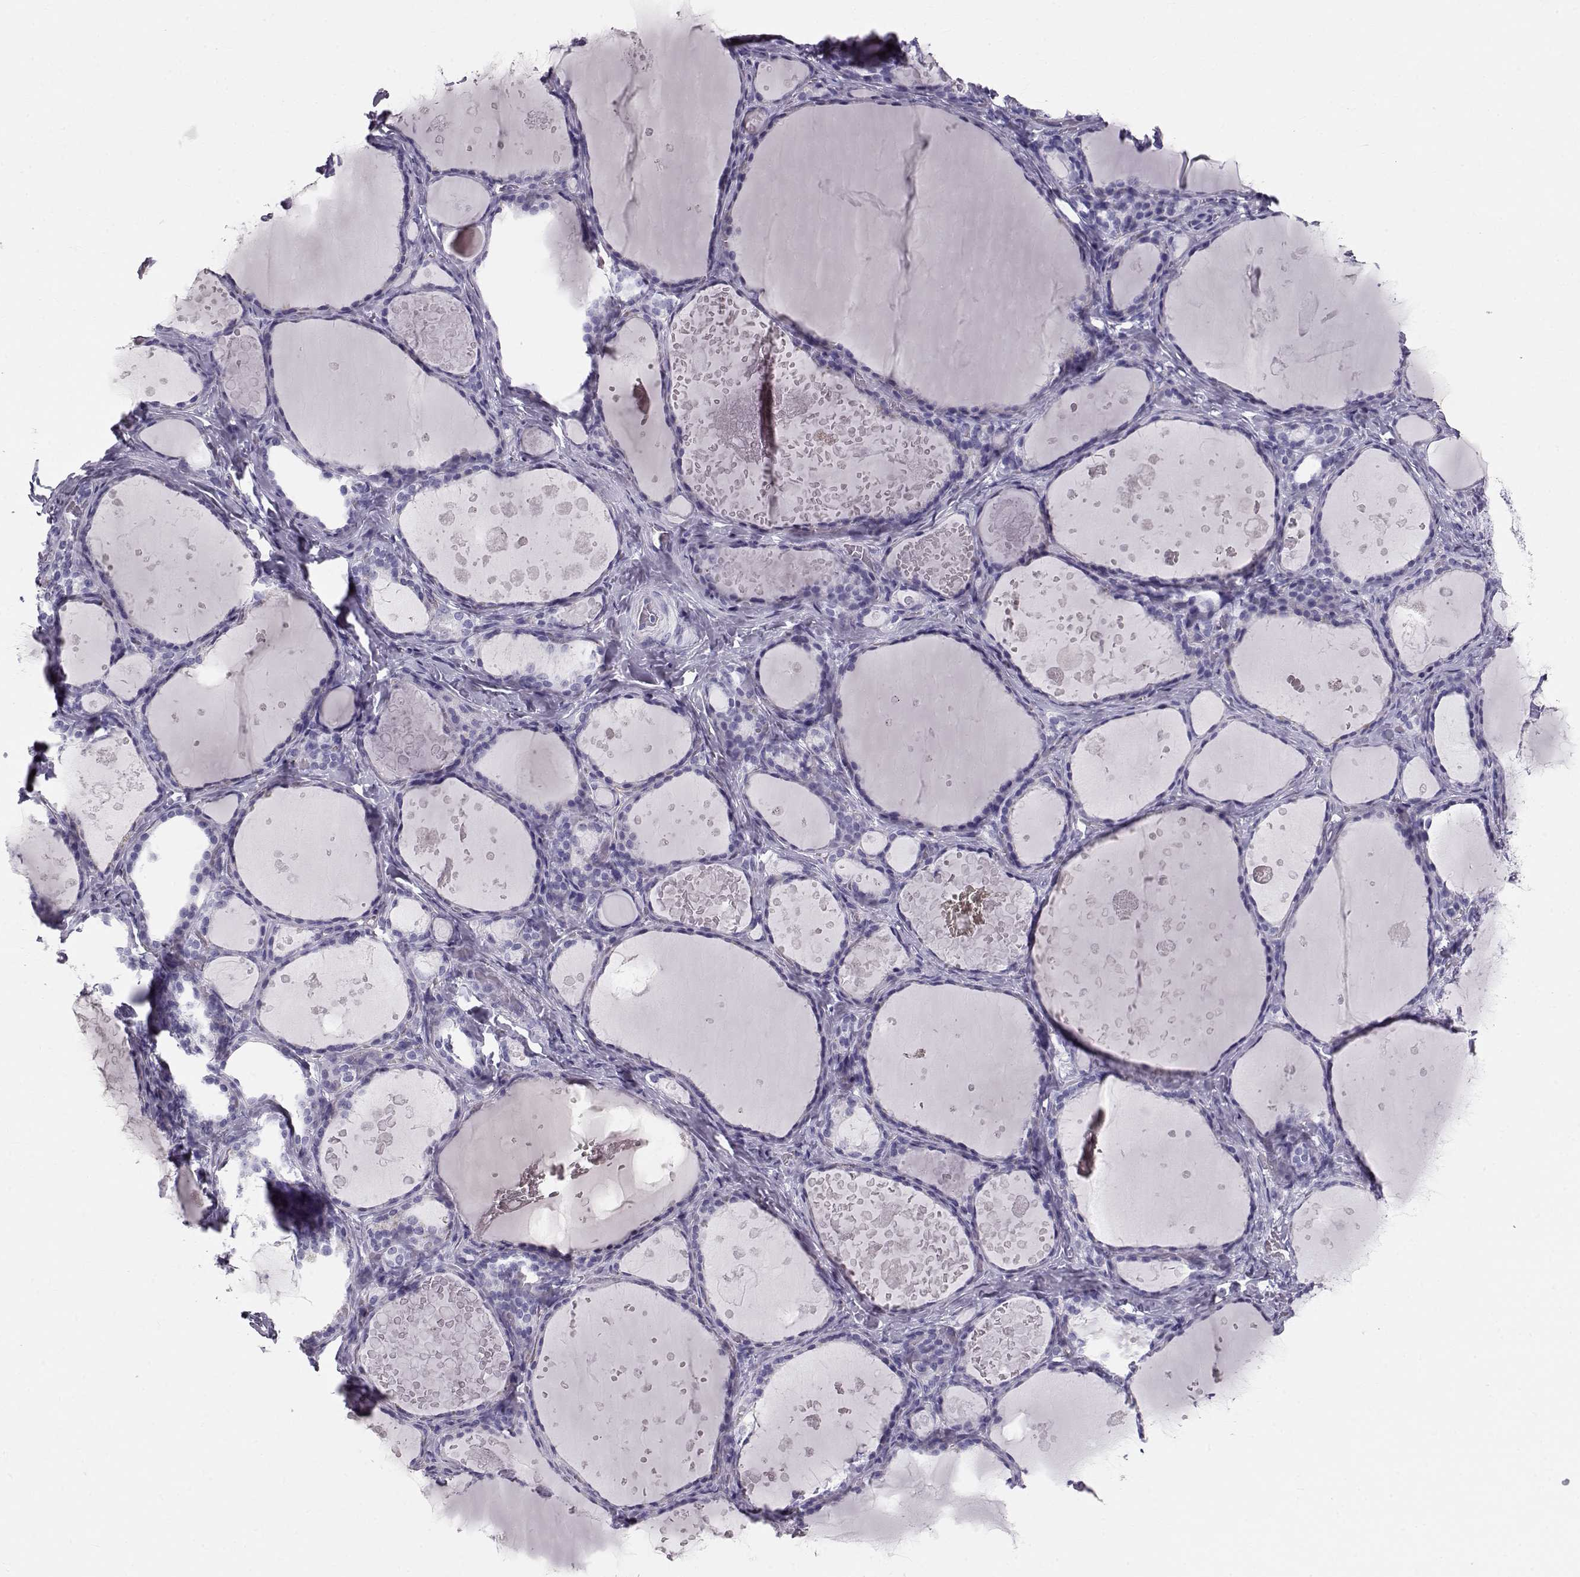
{"staining": {"intensity": "negative", "quantity": "none", "location": "none"}, "tissue": "thyroid gland", "cell_type": "Glandular cells", "image_type": "normal", "snomed": [{"axis": "morphology", "description": "Normal tissue, NOS"}, {"axis": "topography", "description": "Thyroid gland"}], "caption": "The image demonstrates no significant expression in glandular cells of thyroid gland.", "gene": "RD3", "patient": {"sex": "female", "age": 56}}